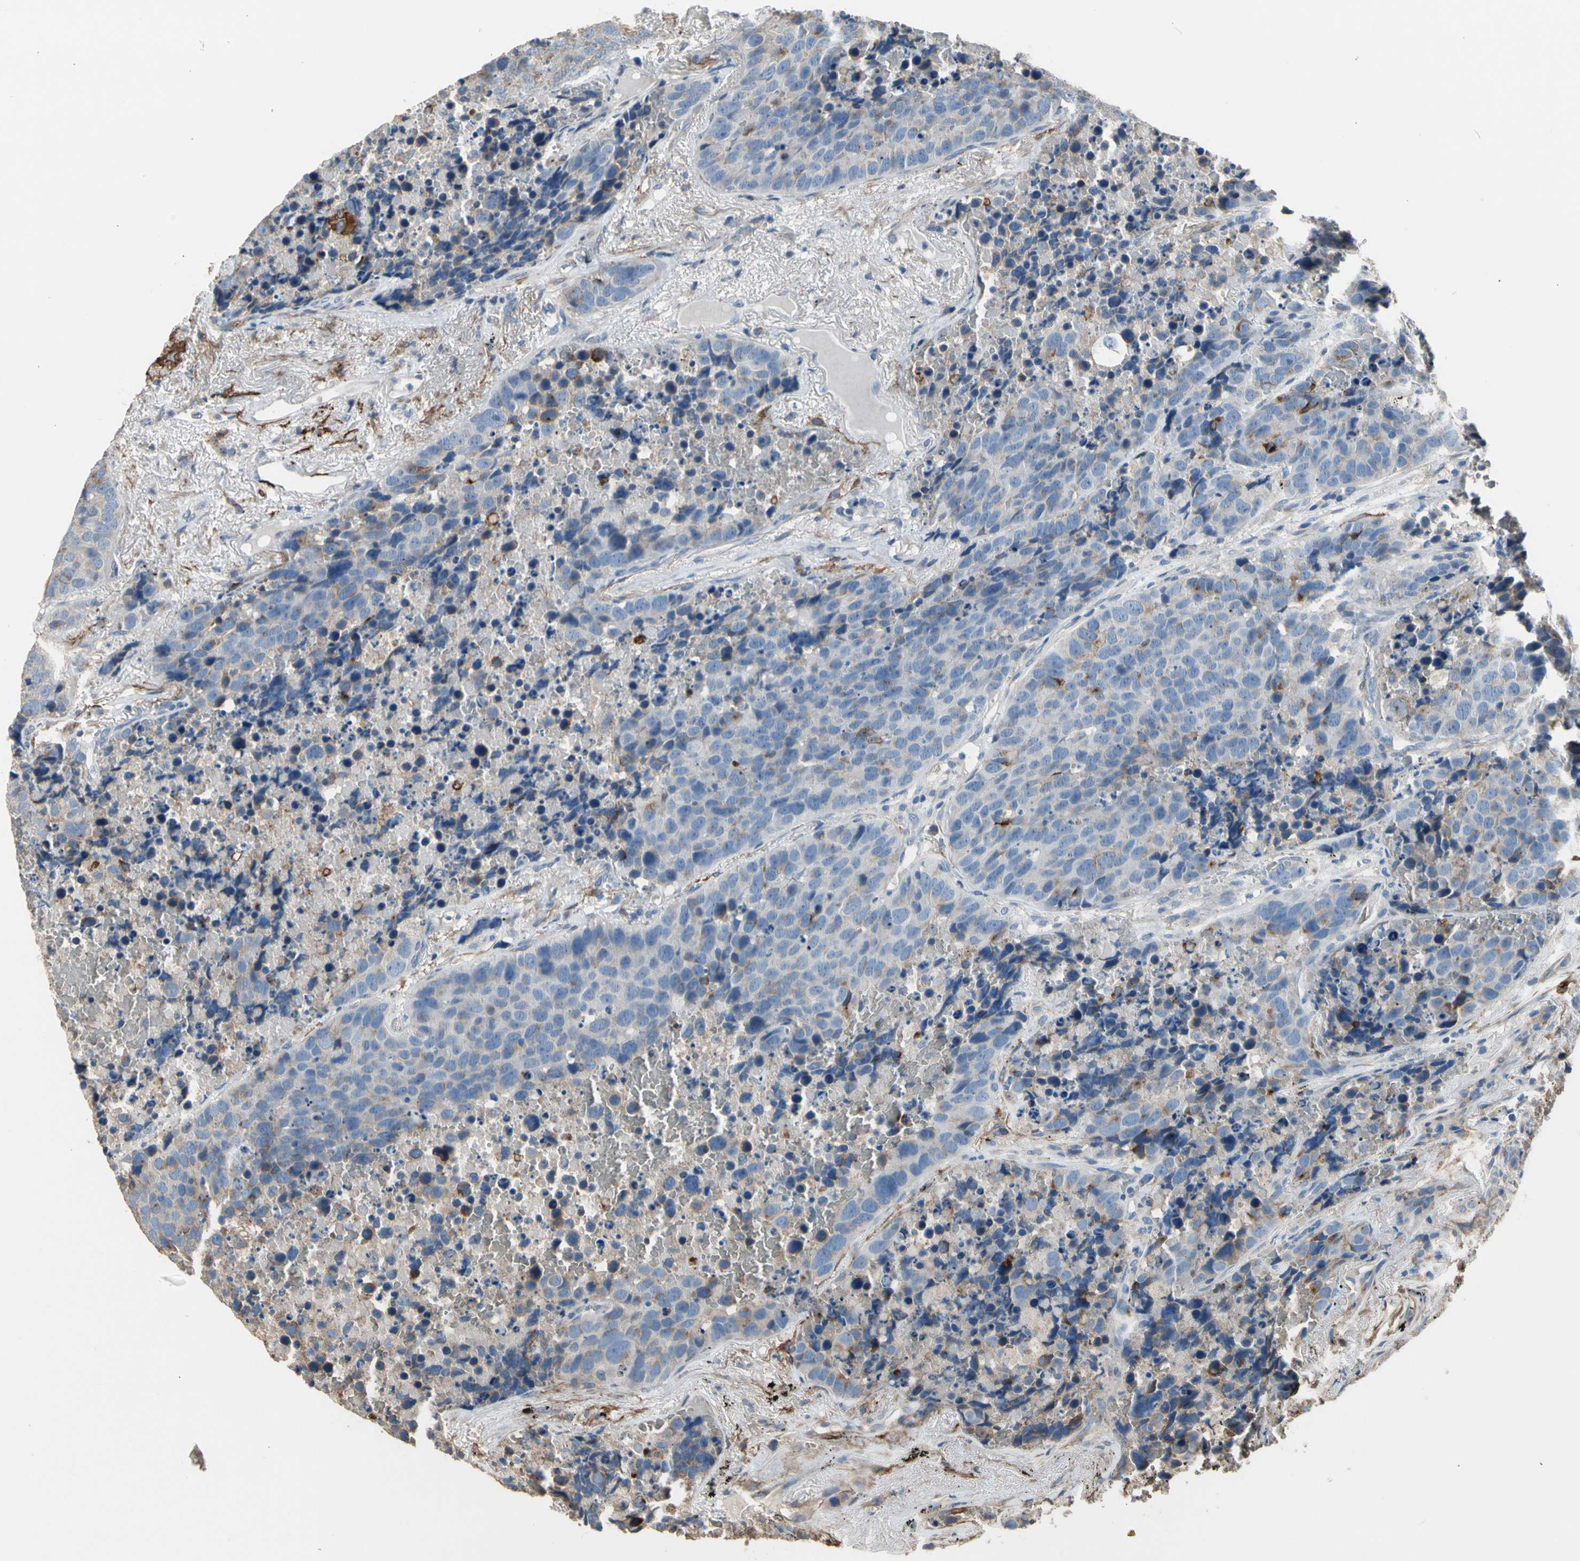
{"staining": {"intensity": "moderate", "quantity": "<25%", "location": "cytoplasmic/membranous"}, "tissue": "carcinoid", "cell_type": "Tumor cells", "image_type": "cancer", "snomed": [{"axis": "morphology", "description": "Carcinoid, malignant, NOS"}, {"axis": "topography", "description": "Lung"}], "caption": "The micrograph shows immunohistochemical staining of carcinoid (malignant). There is moderate cytoplasmic/membranous expression is seen in approximately <25% of tumor cells.", "gene": "SUSD2", "patient": {"sex": "male", "age": 60}}